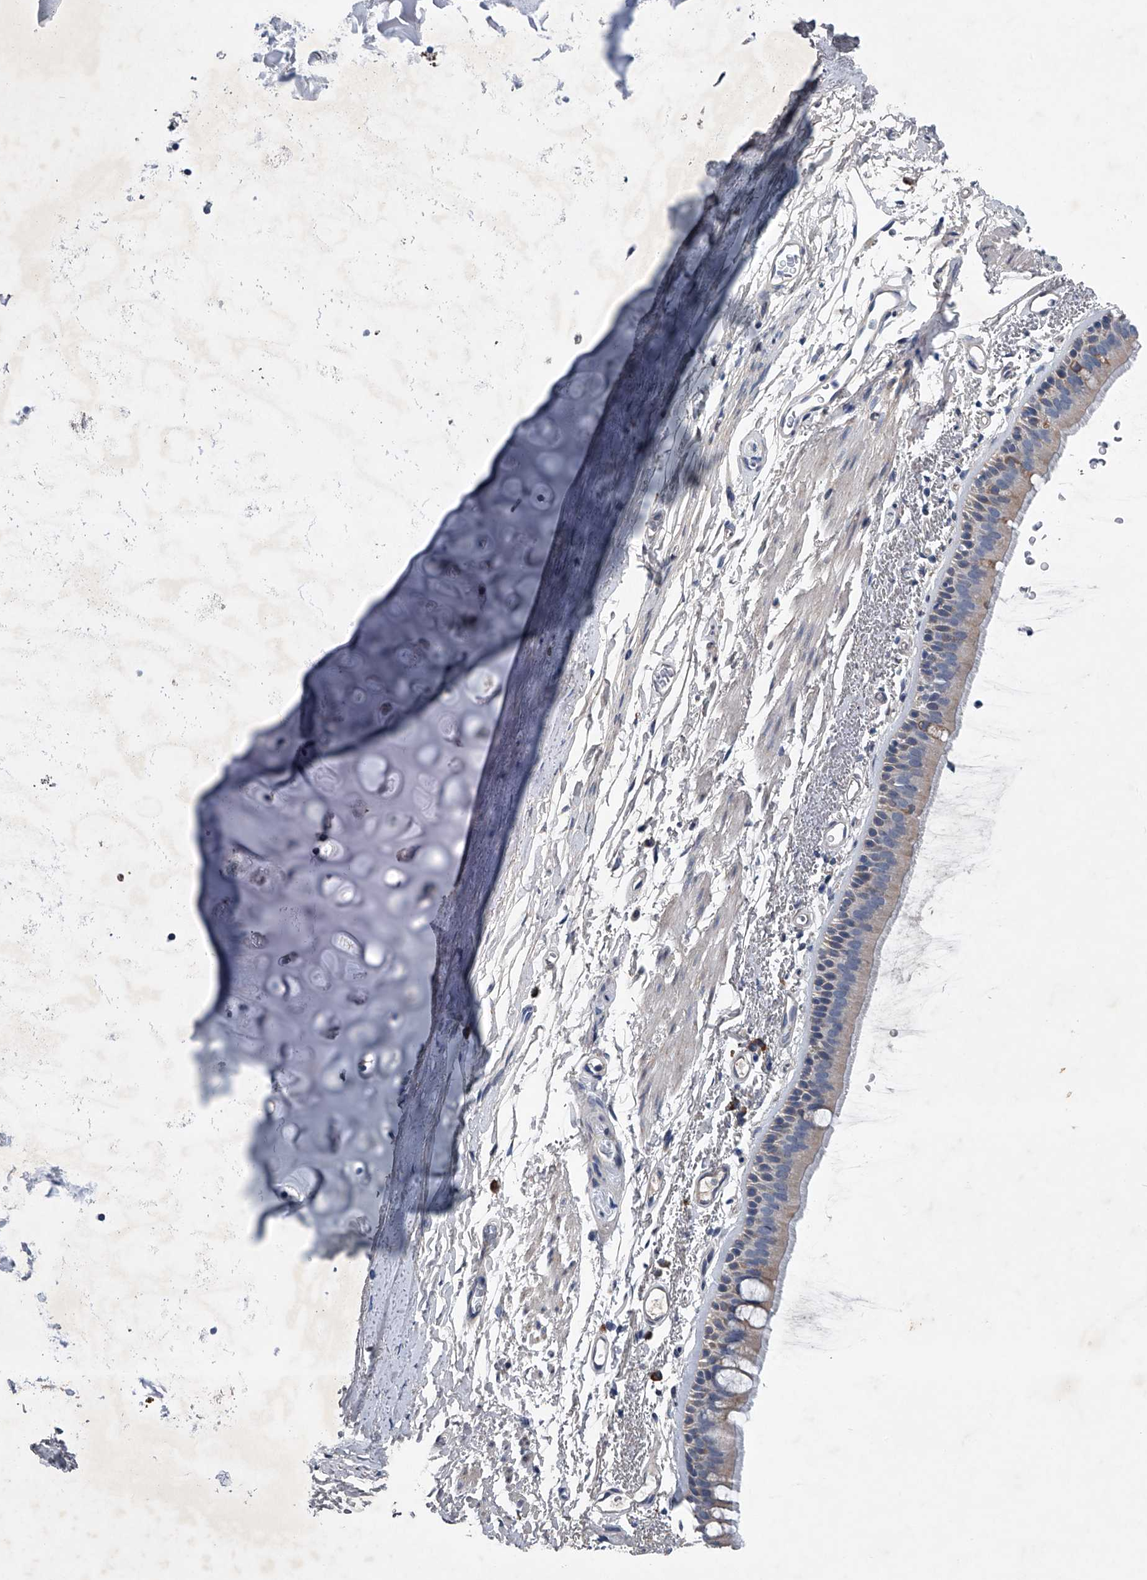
{"staining": {"intensity": "weak", "quantity": "<25%", "location": "cytoplasmic/membranous"}, "tissue": "bronchus", "cell_type": "Respiratory epithelial cells", "image_type": "normal", "snomed": [{"axis": "morphology", "description": "Normal tissue, NOS"}, {"axis": "topography", "description": "Lymph node"}, {"axis": "topography", "description": "Bronchus"}], "caption": "Bronchus was stained to show a protein in brown. There is no significant positivity in respiratory epithelial cells. The staining is performed using DAB brown chromogen with nuclei counter-stained in using hematoxylin.", "gene": "ABCG1", "patient": {"sex": "female", "age": 70}}